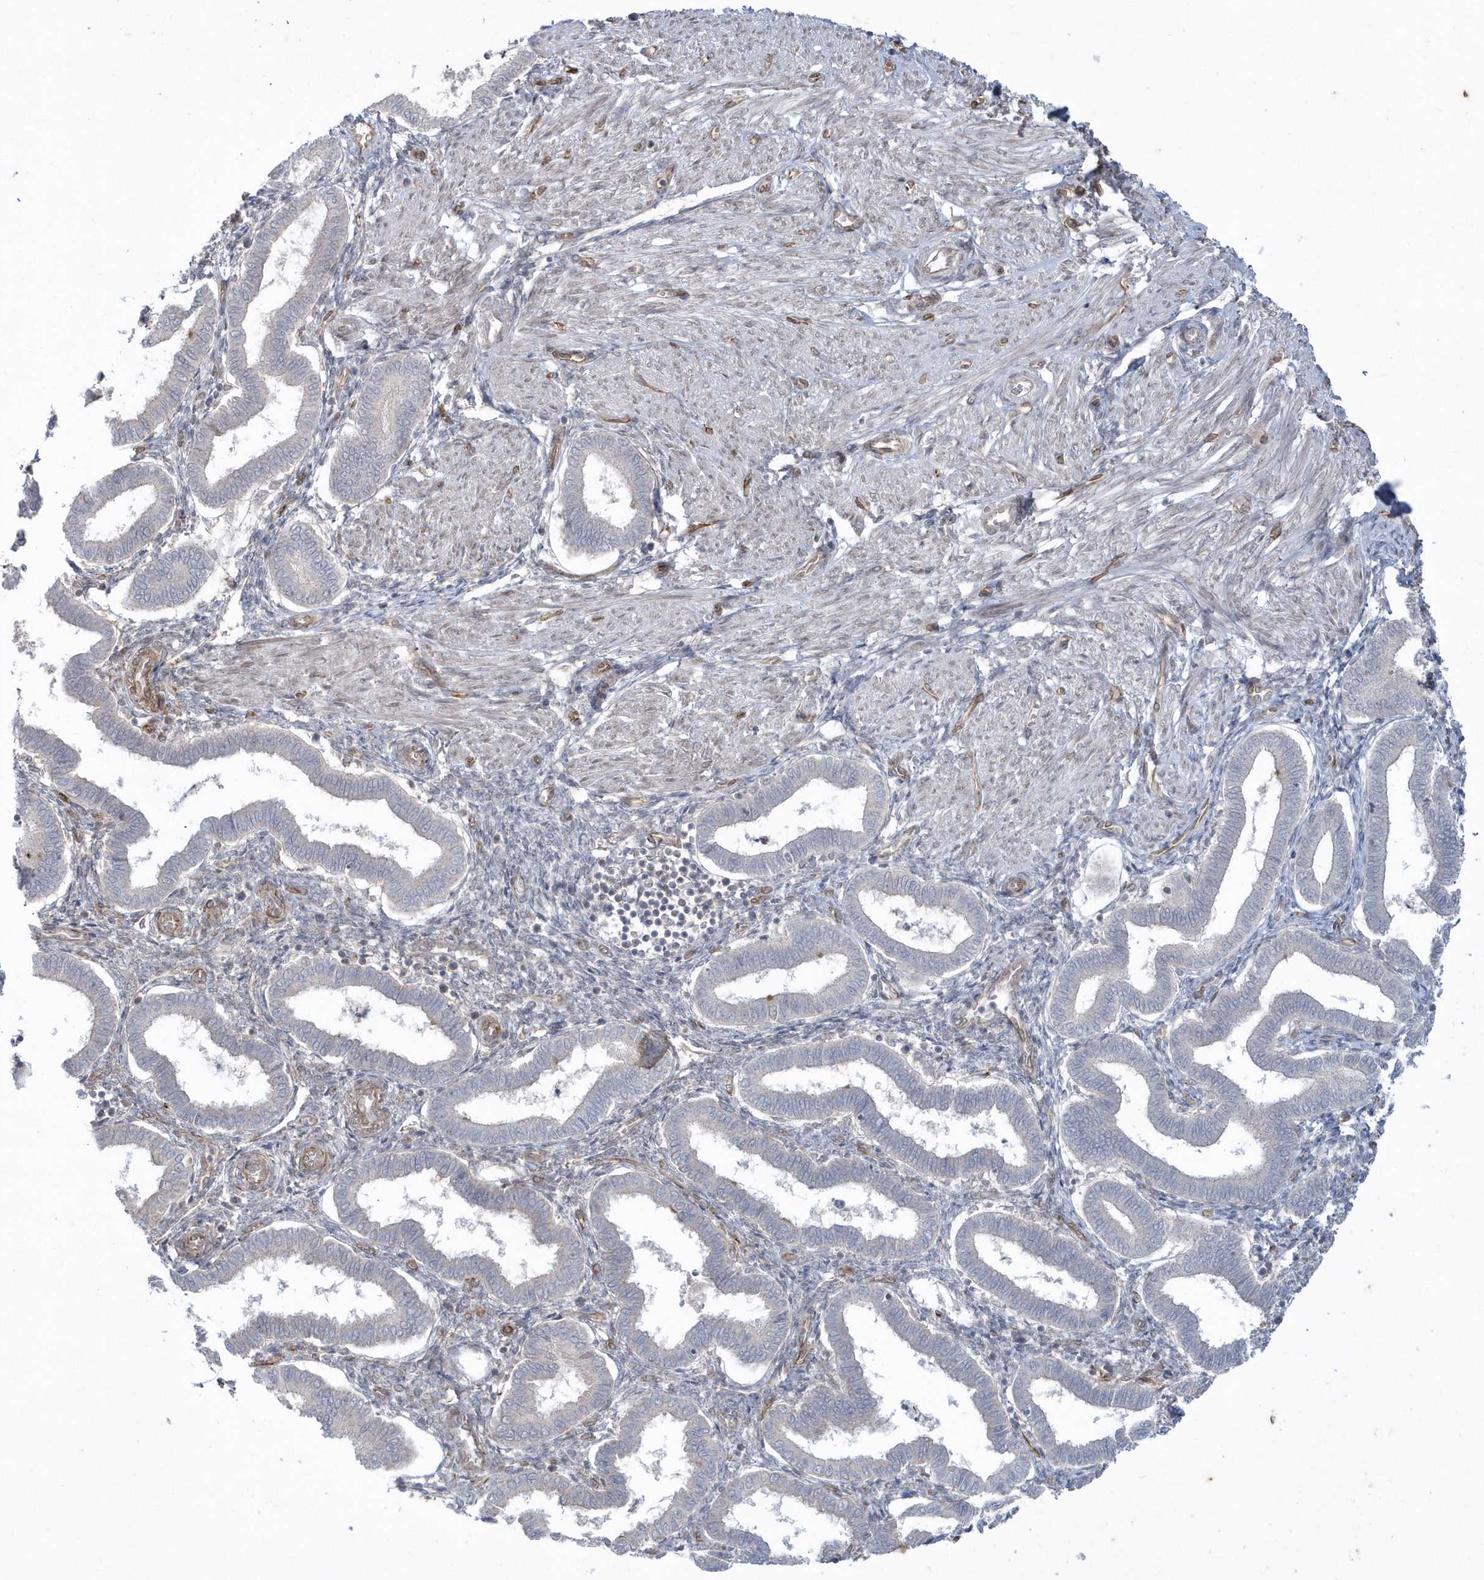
{"staining": {"intensity": "negative", "quantity": "none", "location": "none"}, "tissue": "endometrium", "cell_type": "Cells in endometrial stroma", "image_type": "normal", "snomed": [{"axis": "morphology", "description": "Normal tissue, NOS"}, {"axis": "topography", "description": "Endometrium"}], "caption": "DAB immunohistochemical staining of unremarkable endometrium reveals no significant expression in cells in endometrial stroma. Brightfield microscopy of immunohistochemistry stained with DAB (brown) and hematoxylin (blue), captured at high magnification.", "gene": "DHX57", "patient": {"sex": "female", "age": 24}}